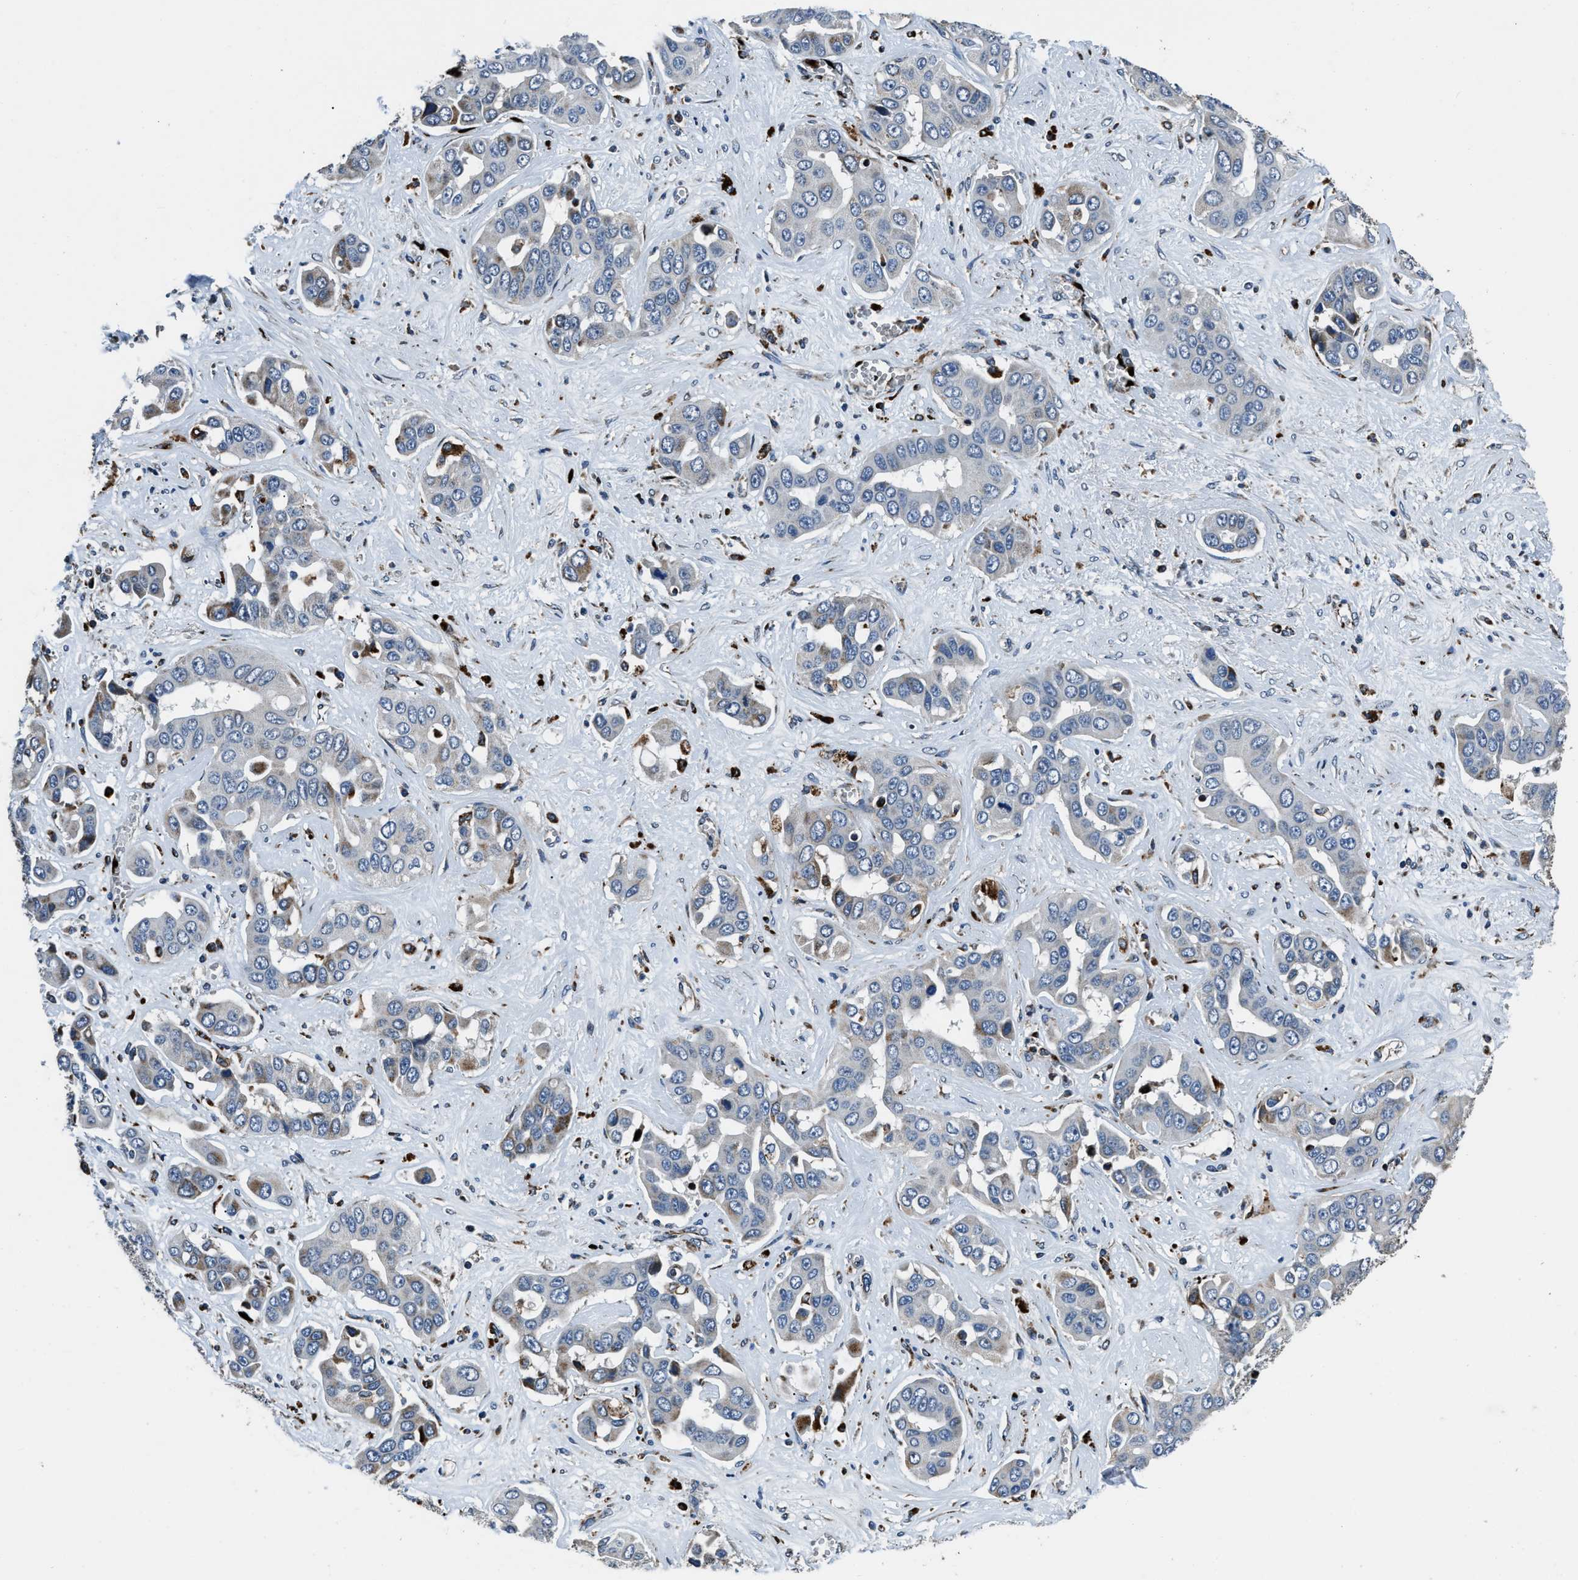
{"staining": {"intensity": "moderate", "quantity": "<25%", "location": "cytoplasmic/membranous"}, "tissue": "liver cancer", "cell_type": "Tumor cells", "image_type": "cancer", "snomed": [{"axis": "morphology", "description": "Cholangiocarcinoma"}, {"axis": "topography", "description": "Liver"}], "caption": "Moderate cytoplasmic/membranous protein positivity is seen in about <25% of tumor cells in liver cancer (cholangiocarcinoma). Nuclei are stained in blue.", "gene": "OGDH", "patient": {"sex": "female", "age": 52}}